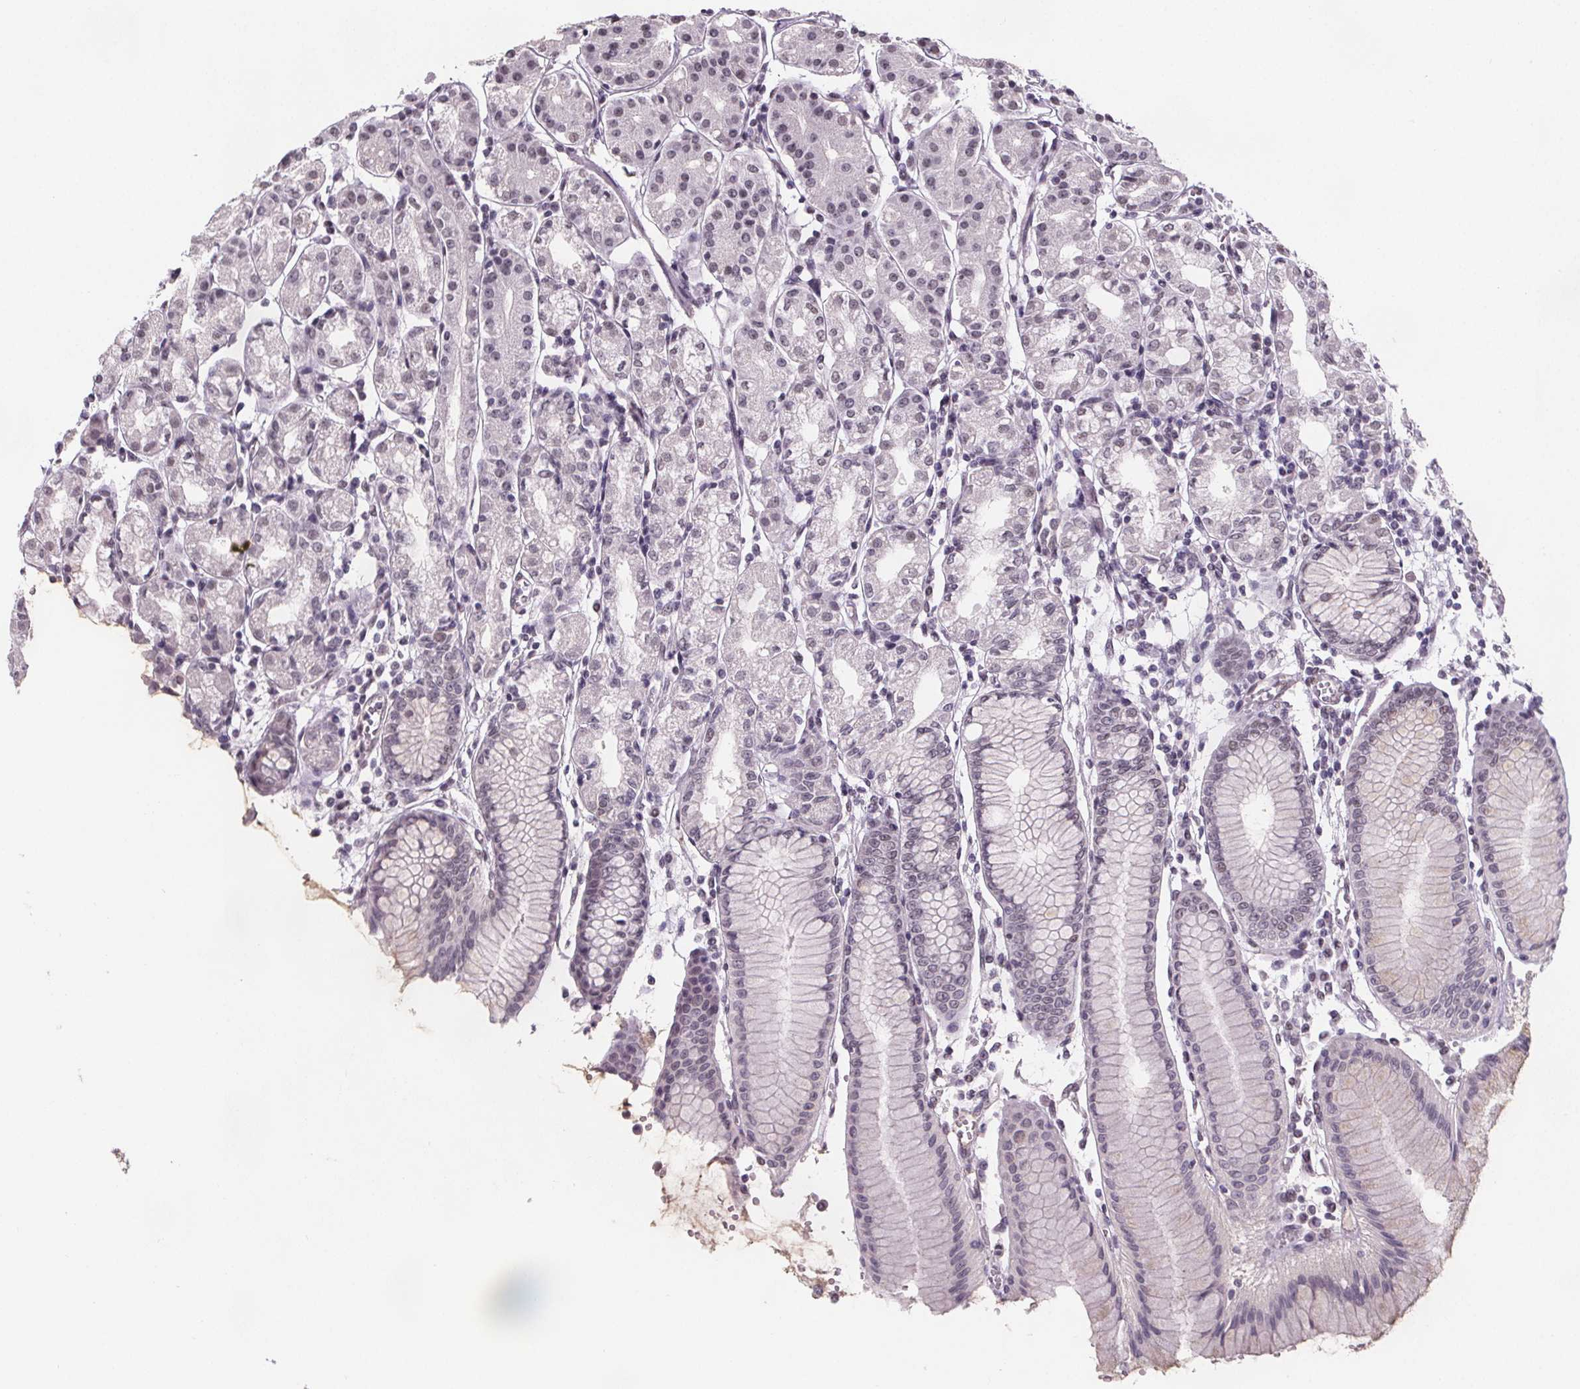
{"staining": {"intensity": "moderate", "quantity": "<25%", "location": "nuclear"}, "tissue": "stomach", "cell_type": "Glandular cells", "image_type": "normal", "snomed": [{"axis": "morphology", "description": "Normal tissue, NOS"}, {"axis": "topography", "description": "Skeletal muscle"}, {"axis": "topography", "description": "Stomach"}], "caption": "DAB (3,3'-diaminobenzidine) immunohistochemical staining of benign human stomach shows moderate nuclear protein expression in about <25% of glandular cells.", "gene": "ZNF572", "patient": {"sex": "female", "age": 57}}